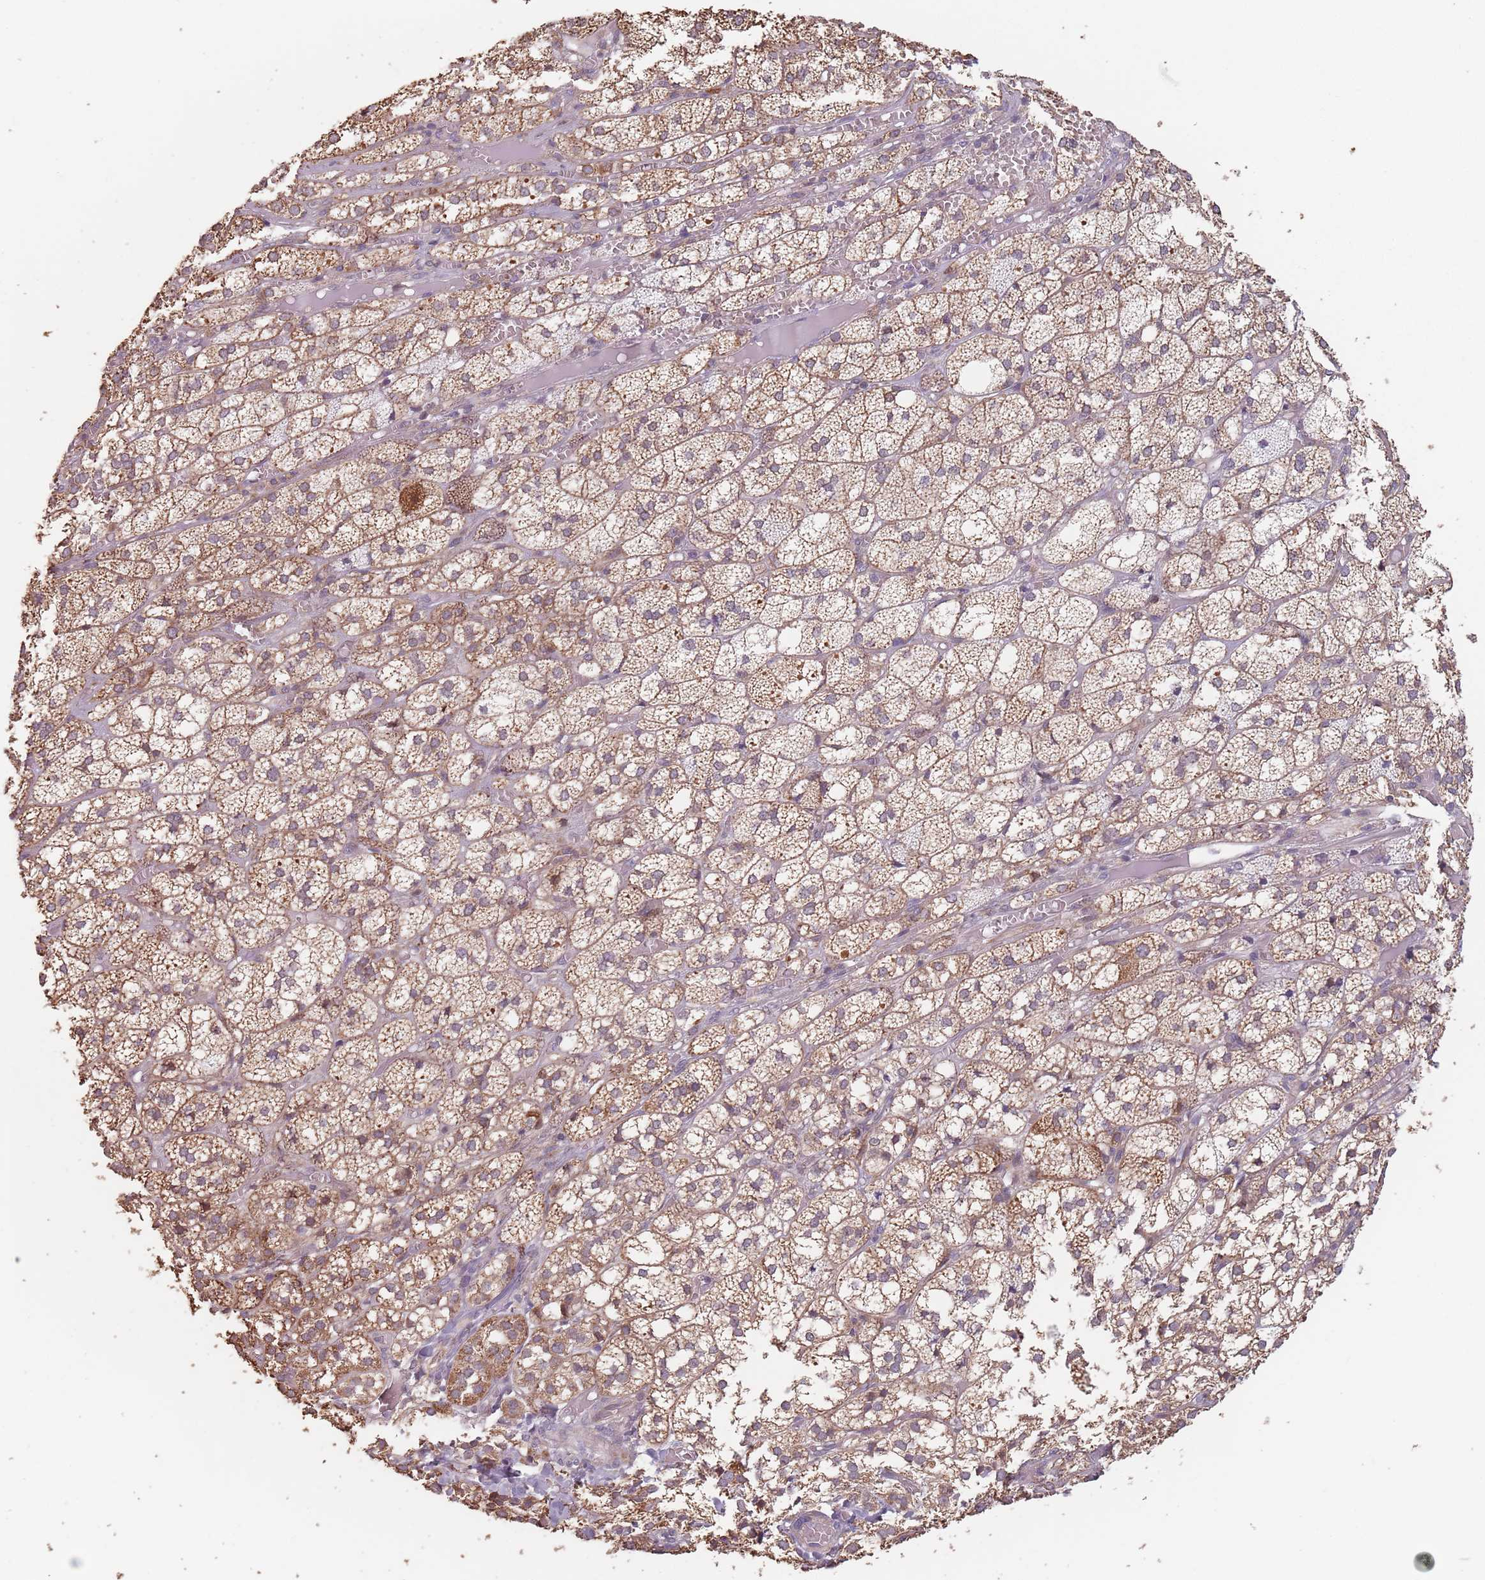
{"staining": {"intensity": "moderate", "quantity": ">75%", "location": "cytoplasmic/membranous"}, "tissue": "adrenal gland", "cell_type": "Glandular cells", "image_type": "normal", "snomed": [{"axis": "morphology", "description": "Normal tissue, NOS"}, {"axis": "topography", "description": "Adrenal gland"}], "caption": "This histopathology image reveals IHC staining of normal adrenal gland, with medium moderate cytoplasmic/membranous expression in about >75% of glandular cells.", "gene": "VPS52", "patient": {"sex": "female", "age": 61}}